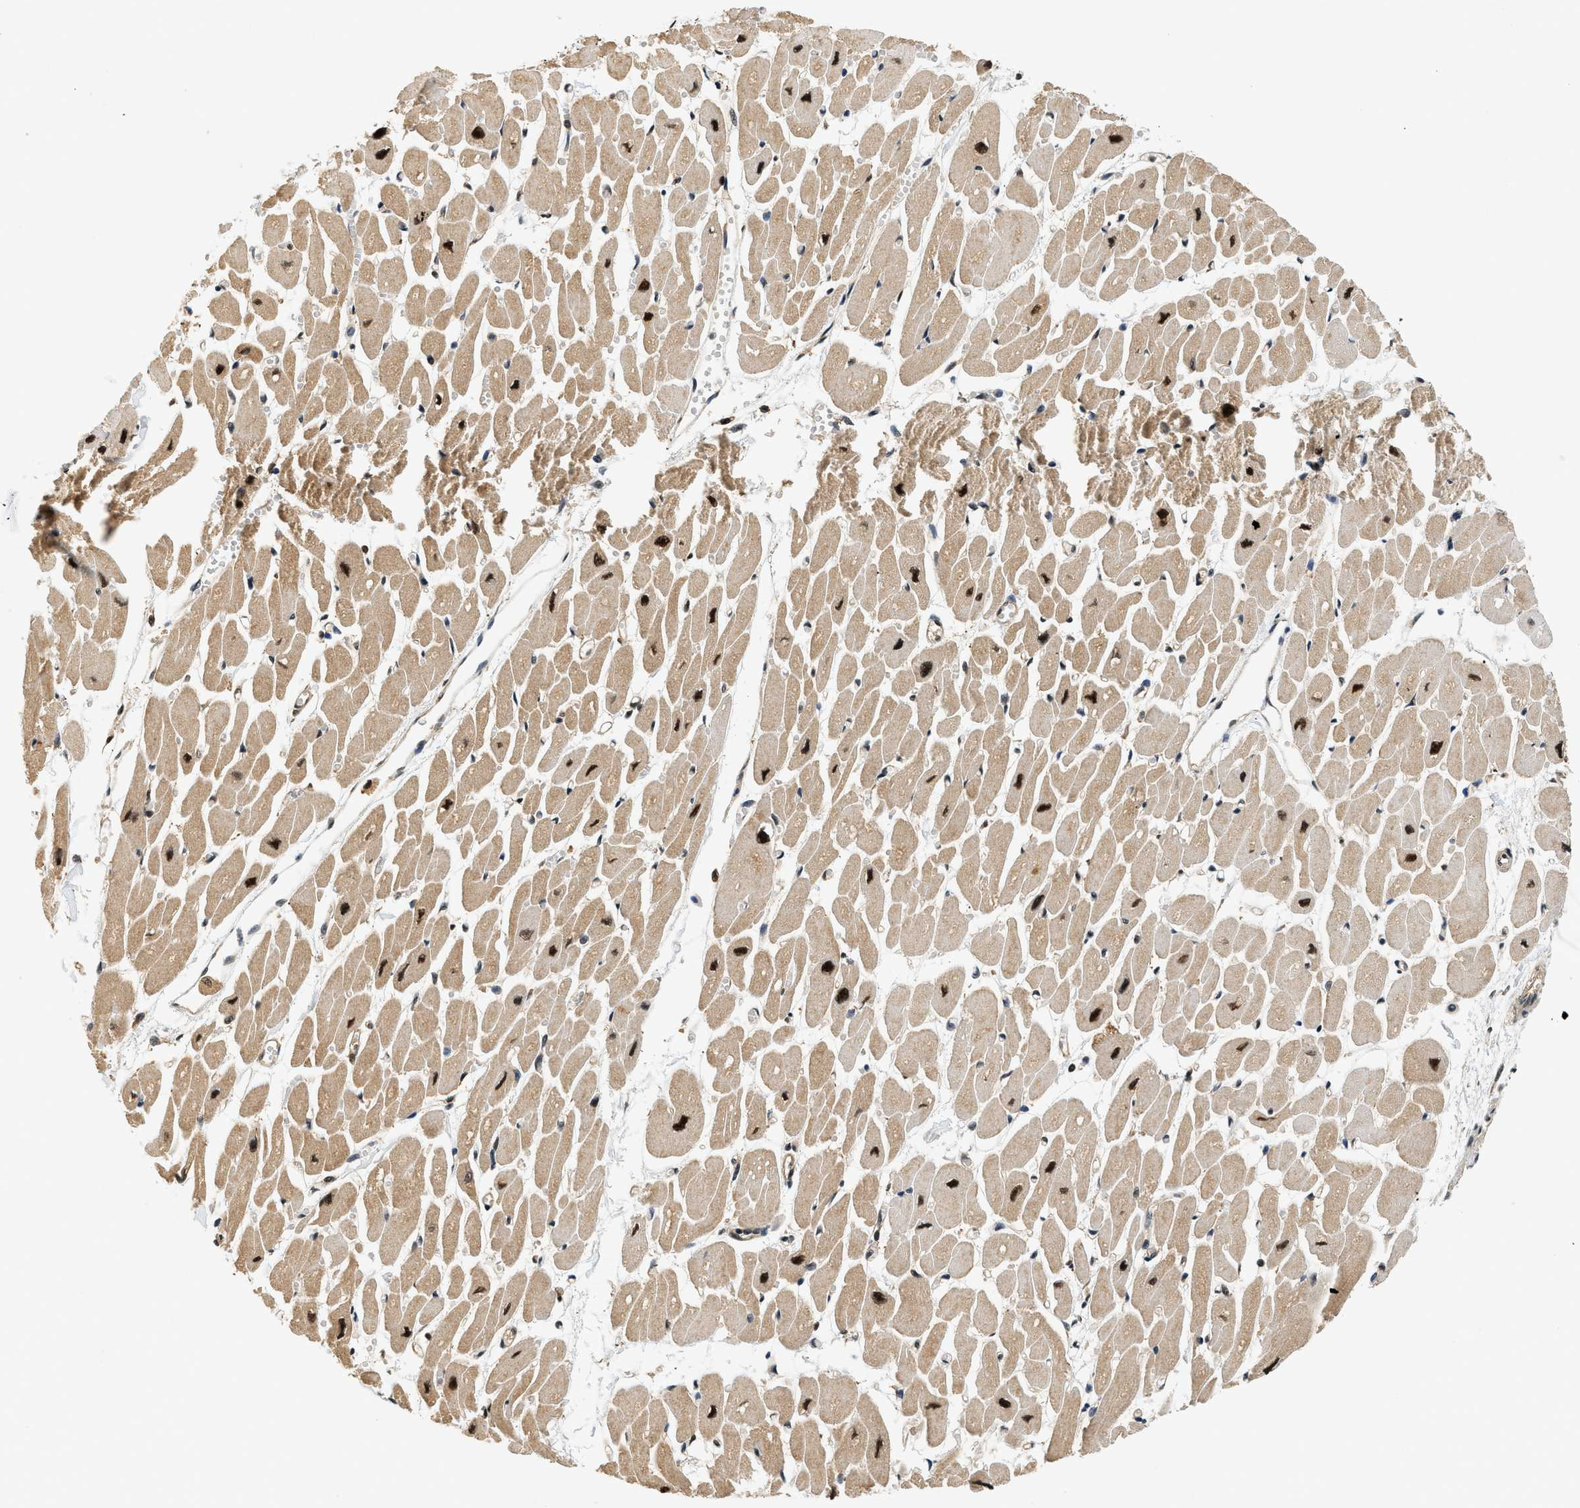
{"staining": {"intensity": "strong", "quantity": "25%-75%", "location": "nuclear"}, "tissue": "heart muscle", "cell_type": "Cardiomyocytes", "image_type": "normal", "snomed": [{"axis": "morphology", "description": "Normal tissue, NOS"}, {"axis": "topography", "description": "Heart"}], "caption": "IHC of normal human heart muscle demonstrates high levels of strong nuclear positivity in approximately 25%-75% of cardiomyocytes.", "gene": "PSMD3", "patient": {"sex": "female", "age": 54}}